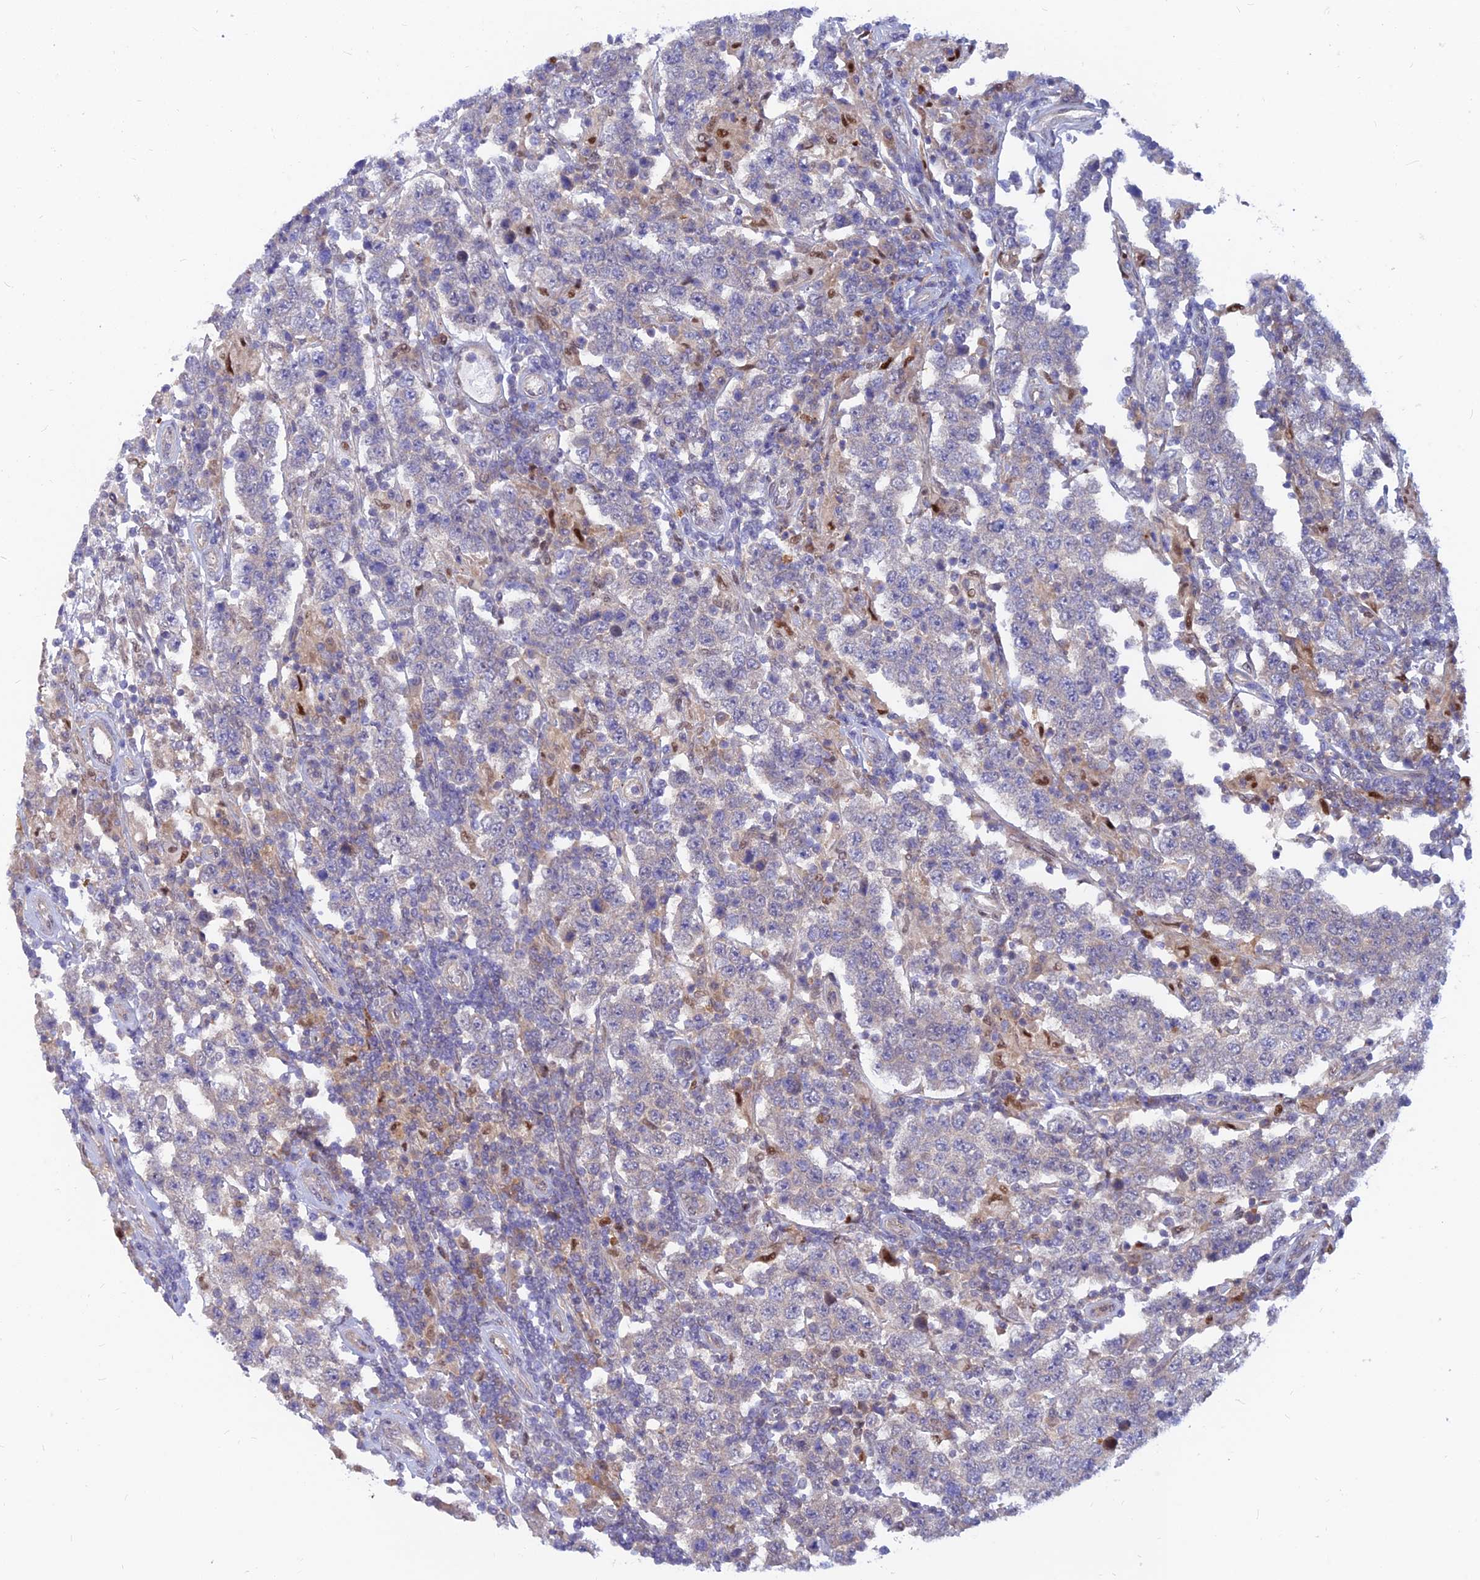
{"staining": {"intensity": "negative", "quantity": "none", "location": "none"}, "tissue": "testis cancer", "cell_type": "Tumor cells", "image_type": "cancer", "snomed": [{"axis": "morphology", "description": "Normal tissue, NOS"}, {"axis": "morphology", "description": "Urothelial carcinoma, High grade"}, {"axis": "morphology", "description": "Seminoma, NOS"}, {"axis": "morphology", "description": "Carcinoma, Embryonal, NOS"}, {"axis": "topography", "description": "Urinary bladder"}, {"axis": "topography", "description": "Testis"}], "caption": "This is an immunohistochemistry image of human testis seminoma. There is no positivity in tumor cells.", "gene": "DNAJC16", "patient": {"sex": "male", "age": 41}}